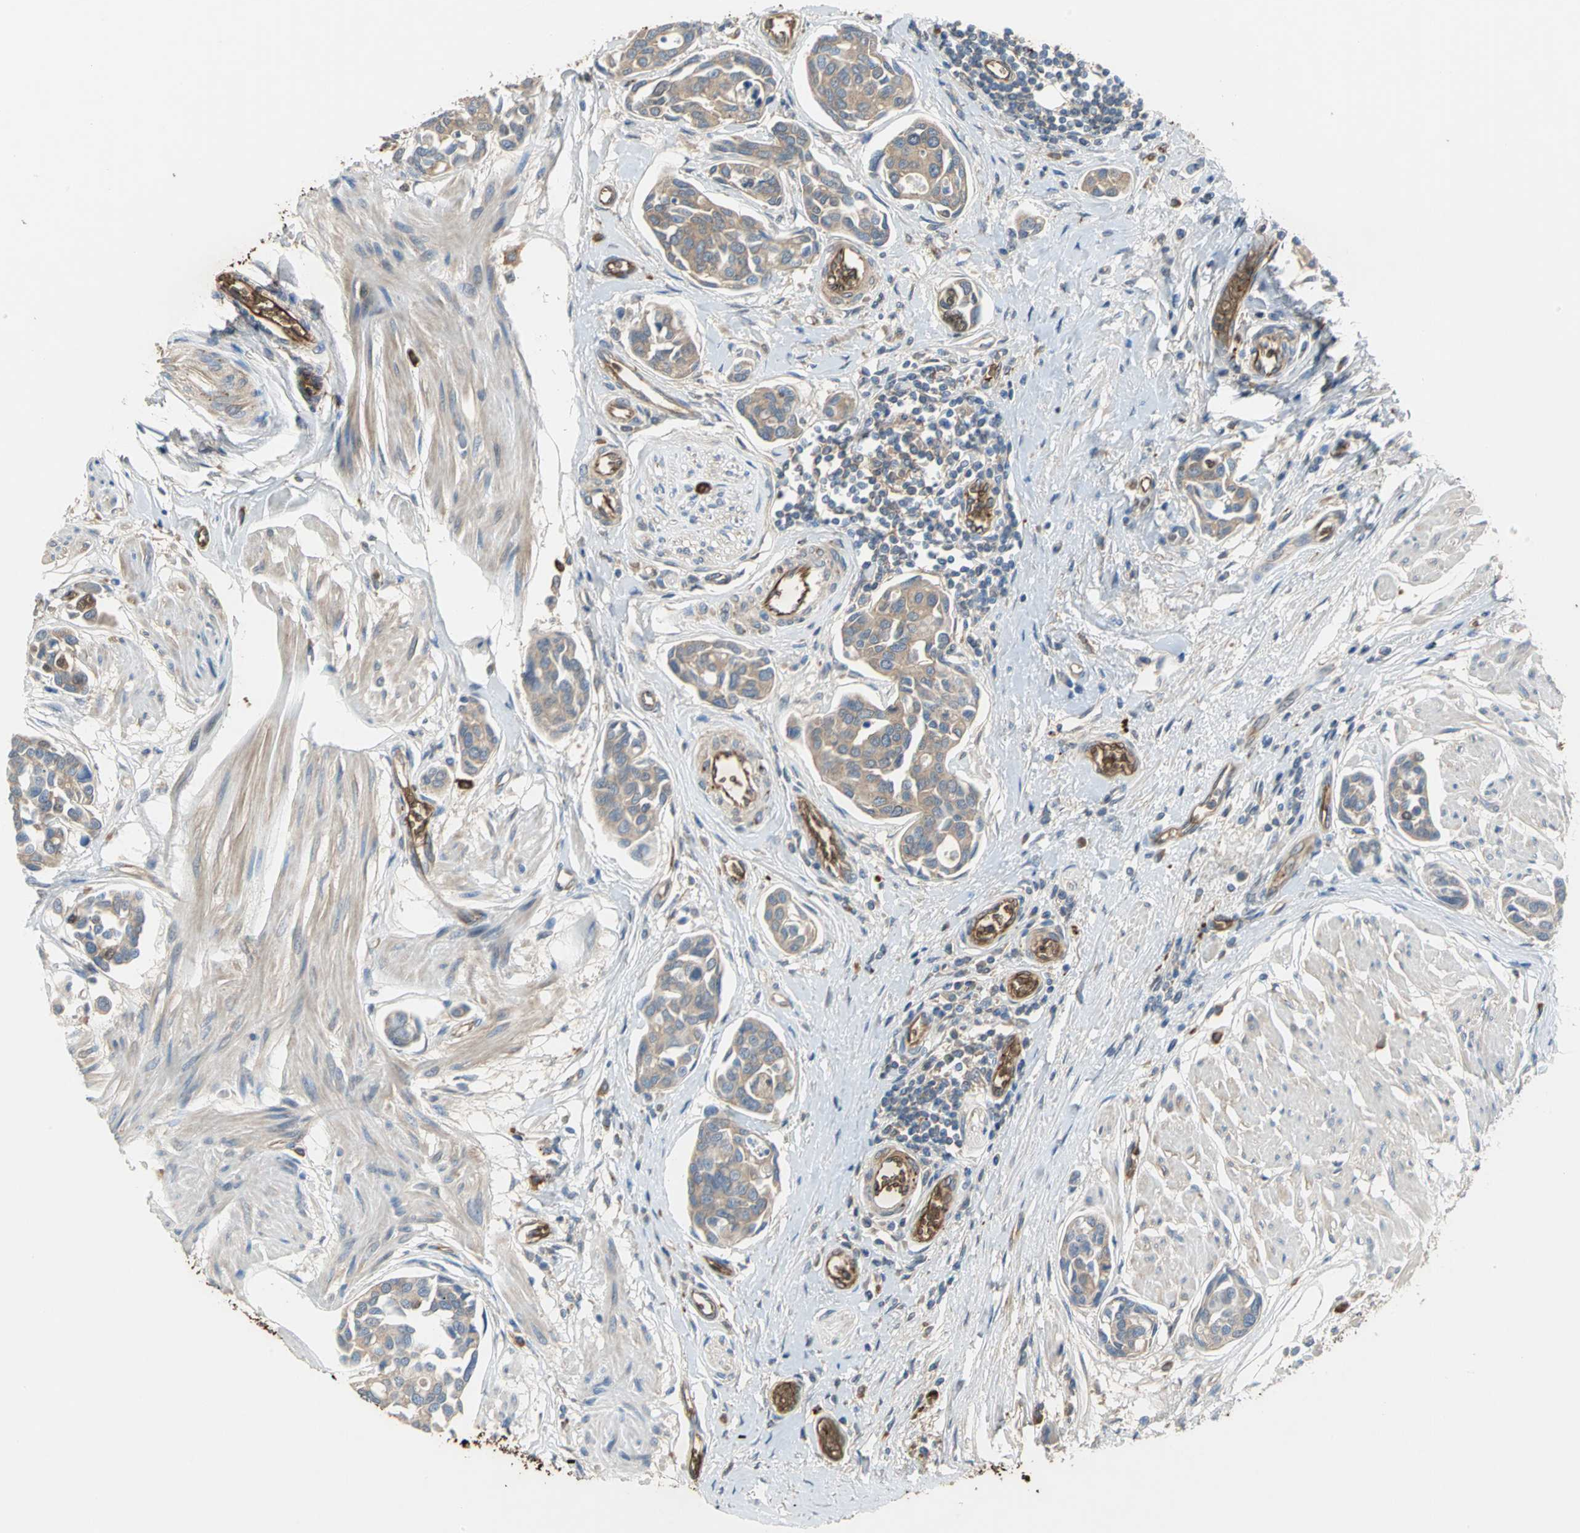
{"staining": {"intensity": "moderate", "quantity": ">75%", "location": "cytoplasmic/membranous"}, "tissue": "urothelial cancer", "cell_type": "Tumor cells", "image_type": "cancer", "snomed": [{"axis": "morphology", "description": "Urothelial carcinoma, High grade"}, {"axis": "topography", "description": "Urinary bladder"}], "caption": "Brown immunohistochemical staining in human high-grade urothelial carcinoma shows moderate cytoplasmic/membranous positivity in approximately >75% of tumor cells. The staining was performed using DAB (3,3'-diaminobenzidine), with brown indicating positive protein expression. Nuclei are stained blue with hematoxylin.", "gene": "TREM1", "patient": {"sex": "male", "age": 78}}